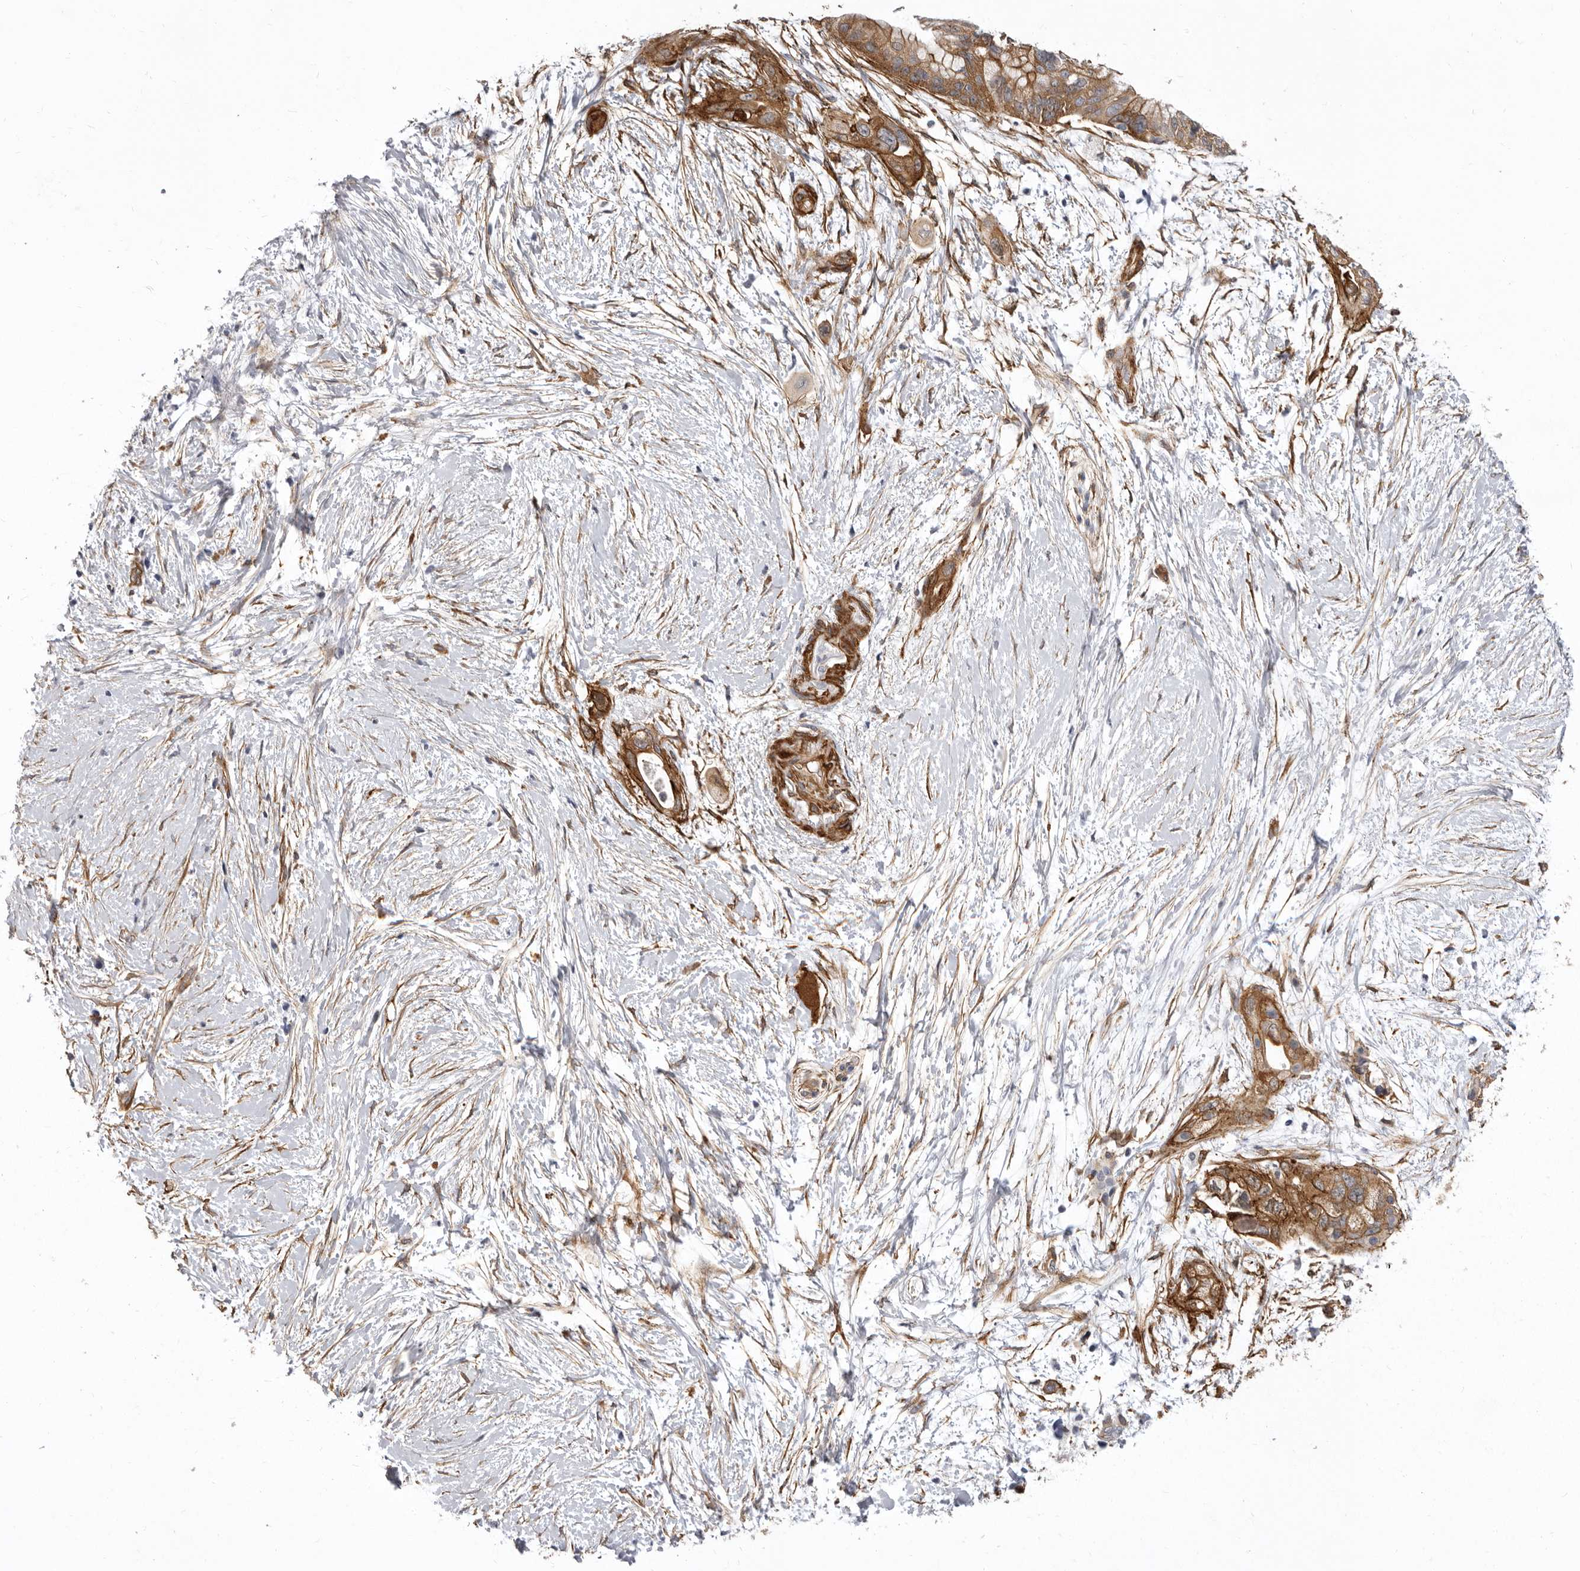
{"staining": {"intensity": "moderate", "quantity": ">75%", "location": "cytoplasmic/membranous"}, "tissue": "pancreatic cancer", "cell_type": "Tumor cells", "image_type": "cancer", "snomed": [{"axis": "morphology", "description": "Adenocarcinoma, NOS"}, {"axis": "topography", "description": "Pancreas"}], "caption": "Tumor cells exhibit moderate cytoplasmic/membranous staining in about >75% of cells in pancreatic adenocarcinoma.", "gene": "ENAH", "patient": {"sex": "male", "age": 53}}